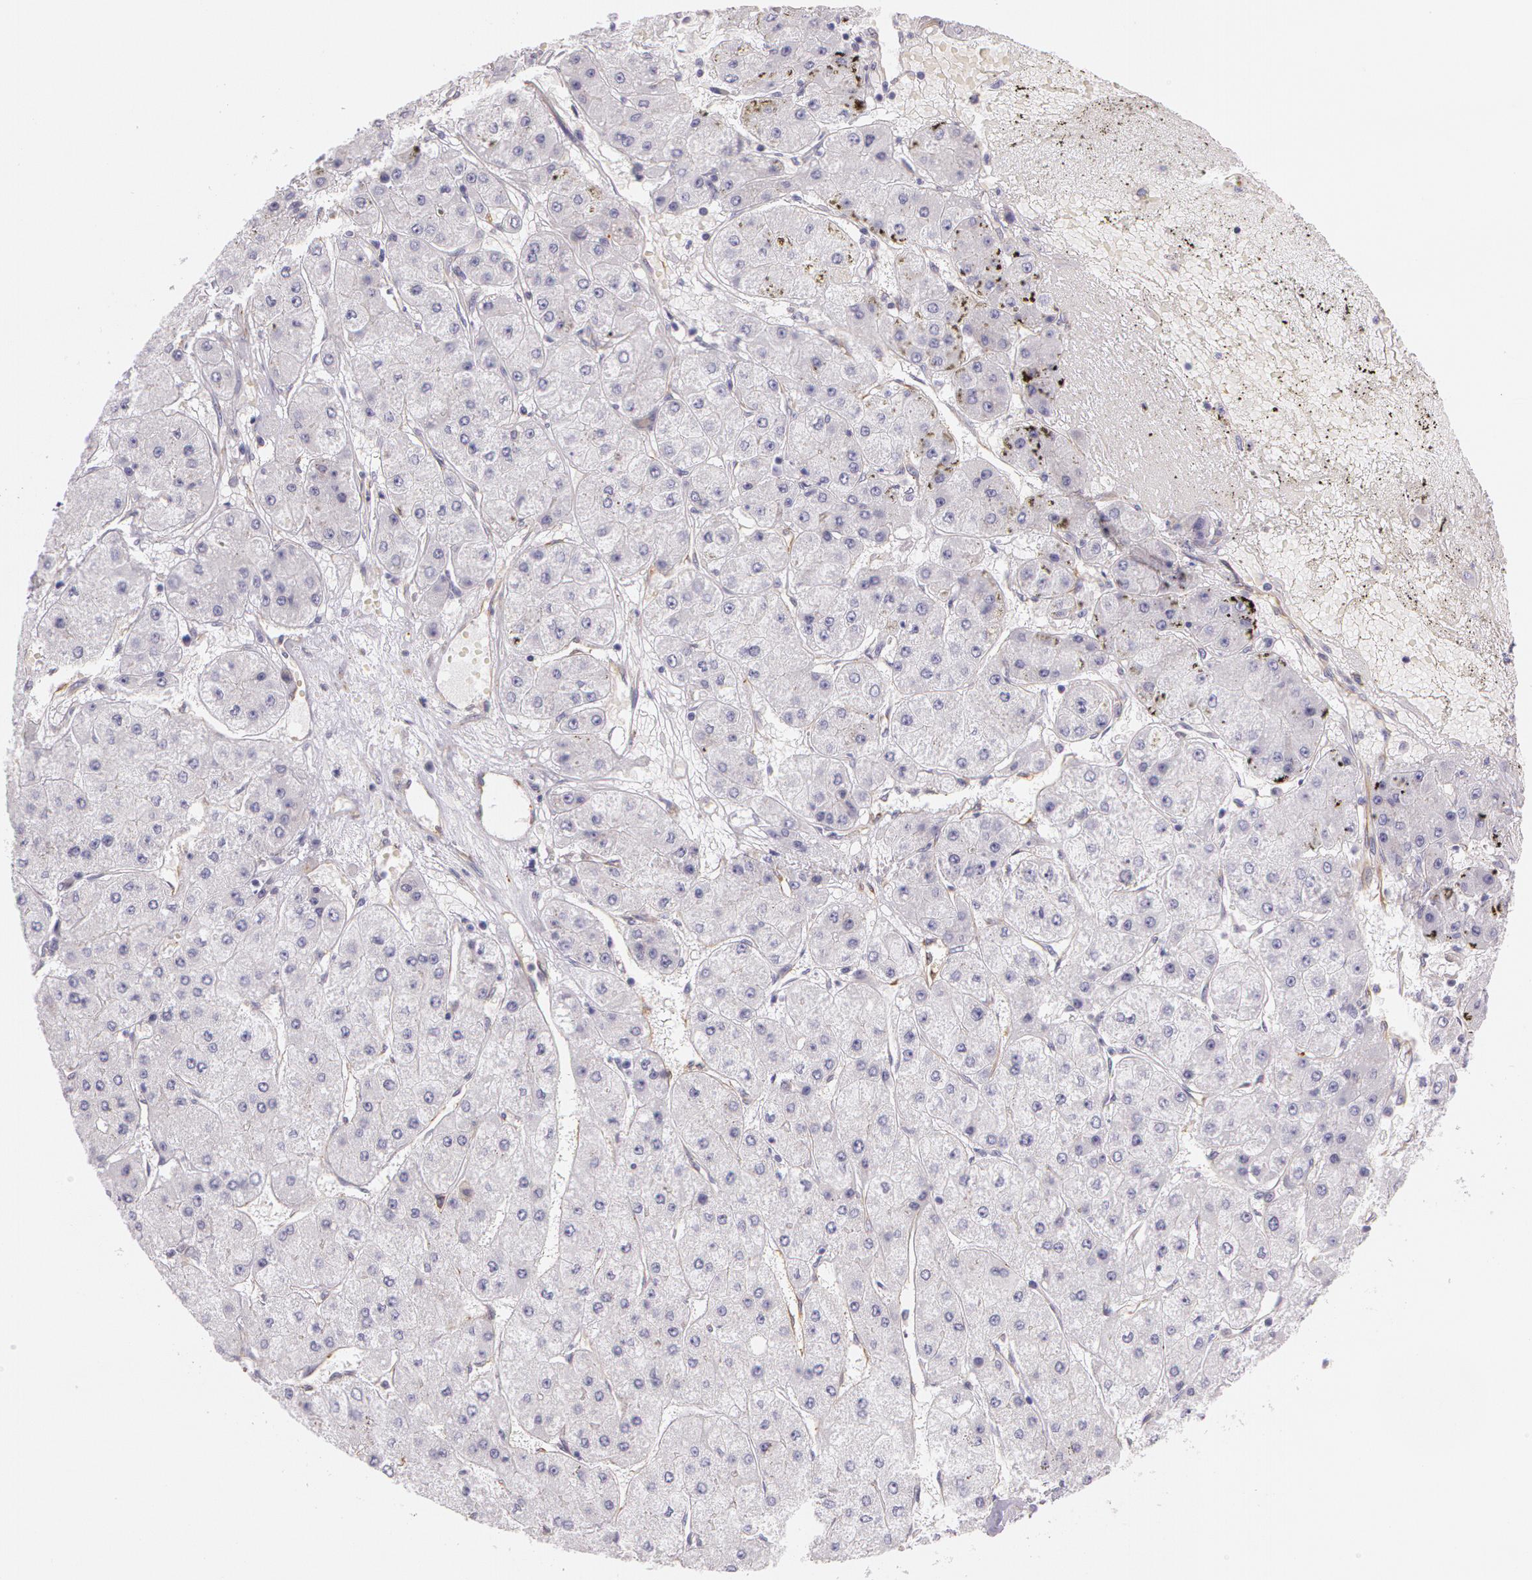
{"staining": {"intensity": "negative", "quantity": "none", "location": "none"}, "tissue": "liver cancer", "cell_type": "Tumor cells", "image_type": "cancer", "snomed": [{"axis": "morphology", "description": "Carcinoma, Hepatocellular, NOS"}, {"axis": "topography", "description": "Liver"}], "caption": "This is an IHC micrograph of human liver hepatocellular carcinoma. There is no expression in tumor cells.", "gene": "APP", "patient": {"sex": "female", "age": 52}}